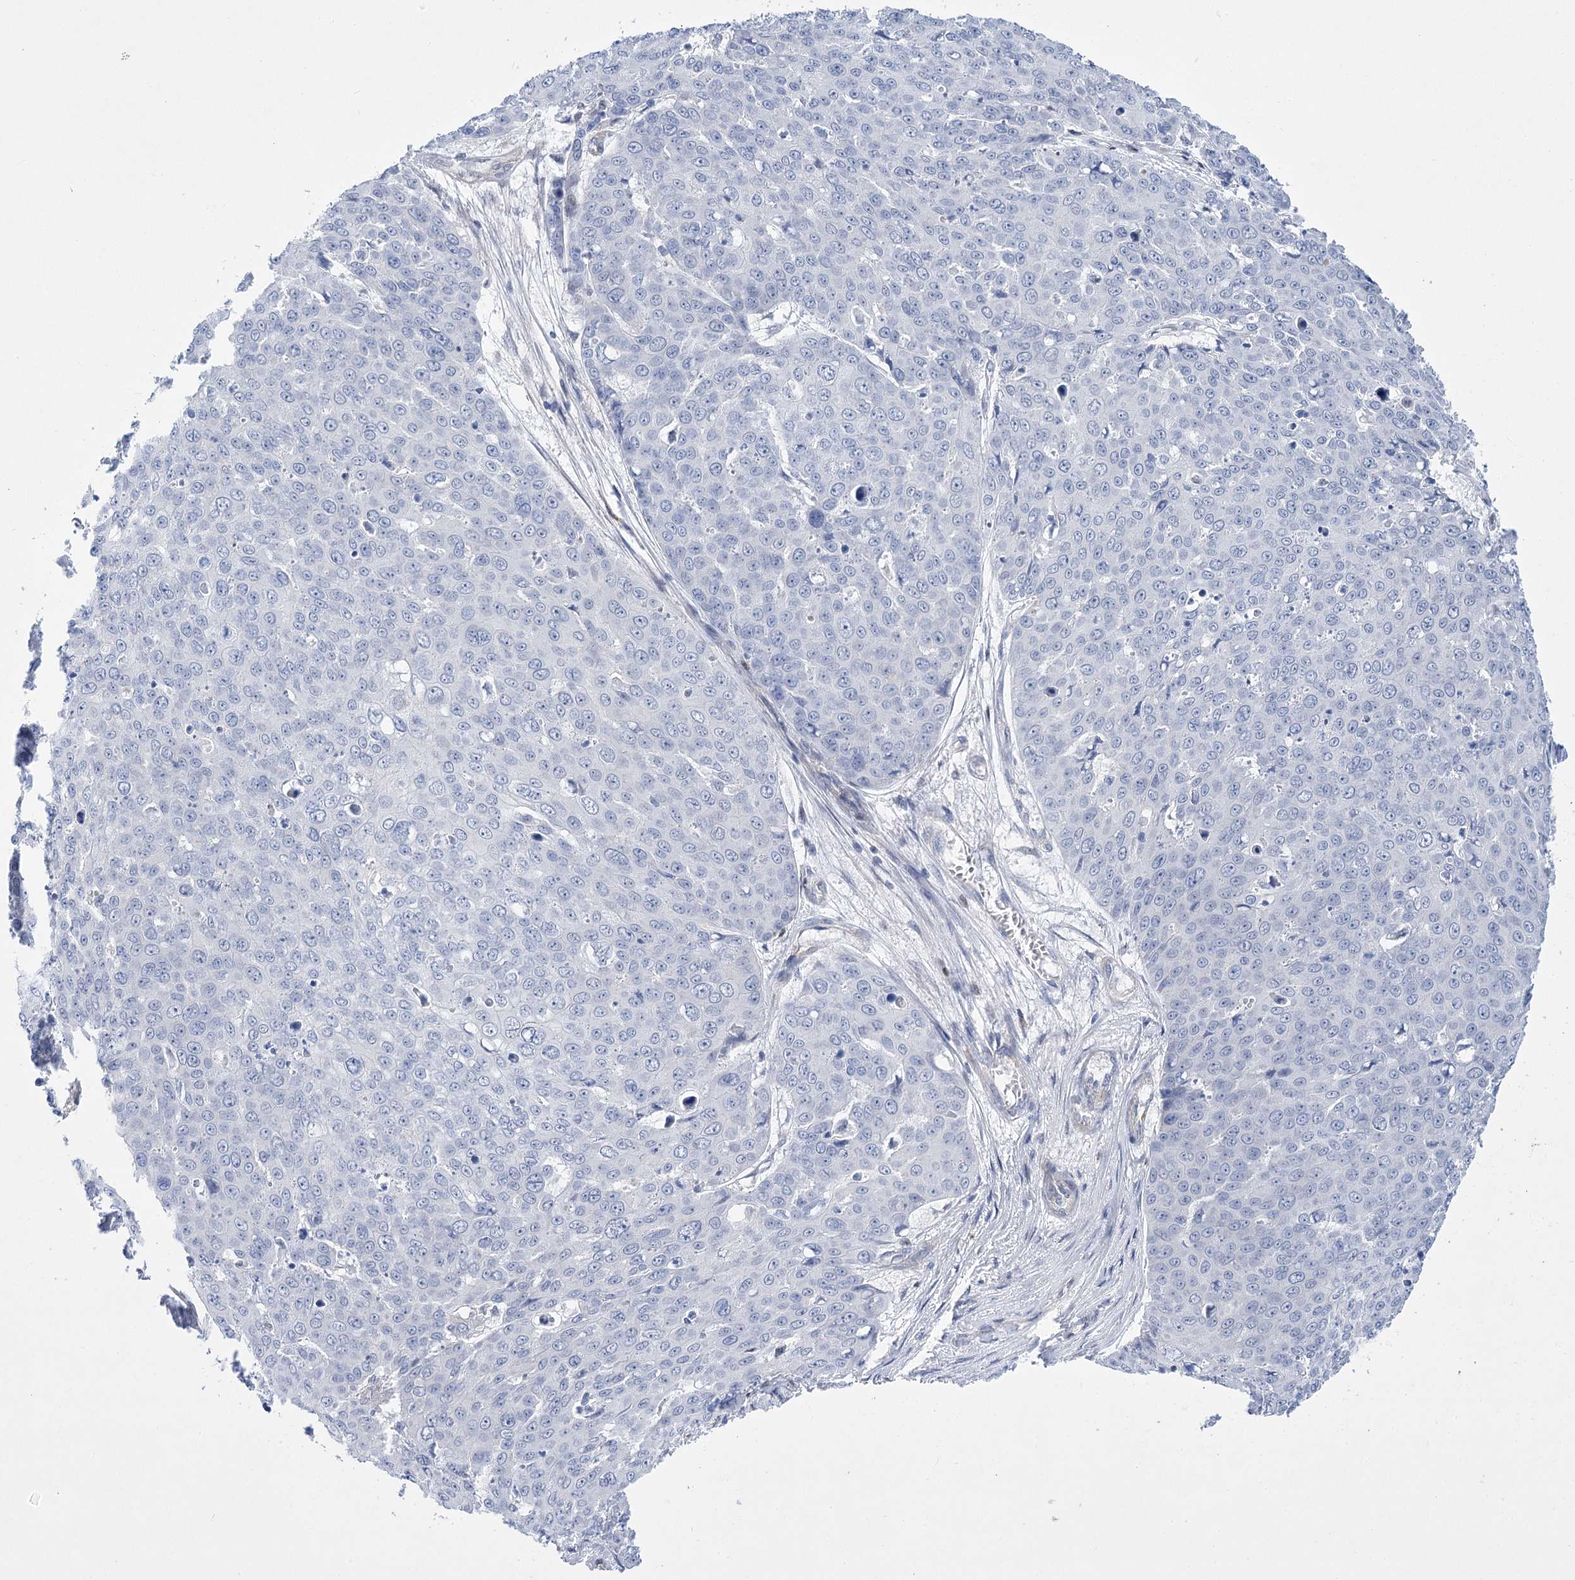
{"staining": {"intensity": "negative", "quantity": "none", "location": "none"}, "tissue": "skin cancer", "cell_type": "Tumor cells", "image_type": "cancer", "snomed": [{"axis": "morphology", "description": "Squamous cell carcinoma, NOS"}, {"axis": "topography", "description": "Skin"}], "caption": "Immunohistochemical staining of human skin squamous cell carcinoma reveals no significant expression in tumor cells.", "gene": "THAP6", "patient": {"sex": "male", "age": 71}}